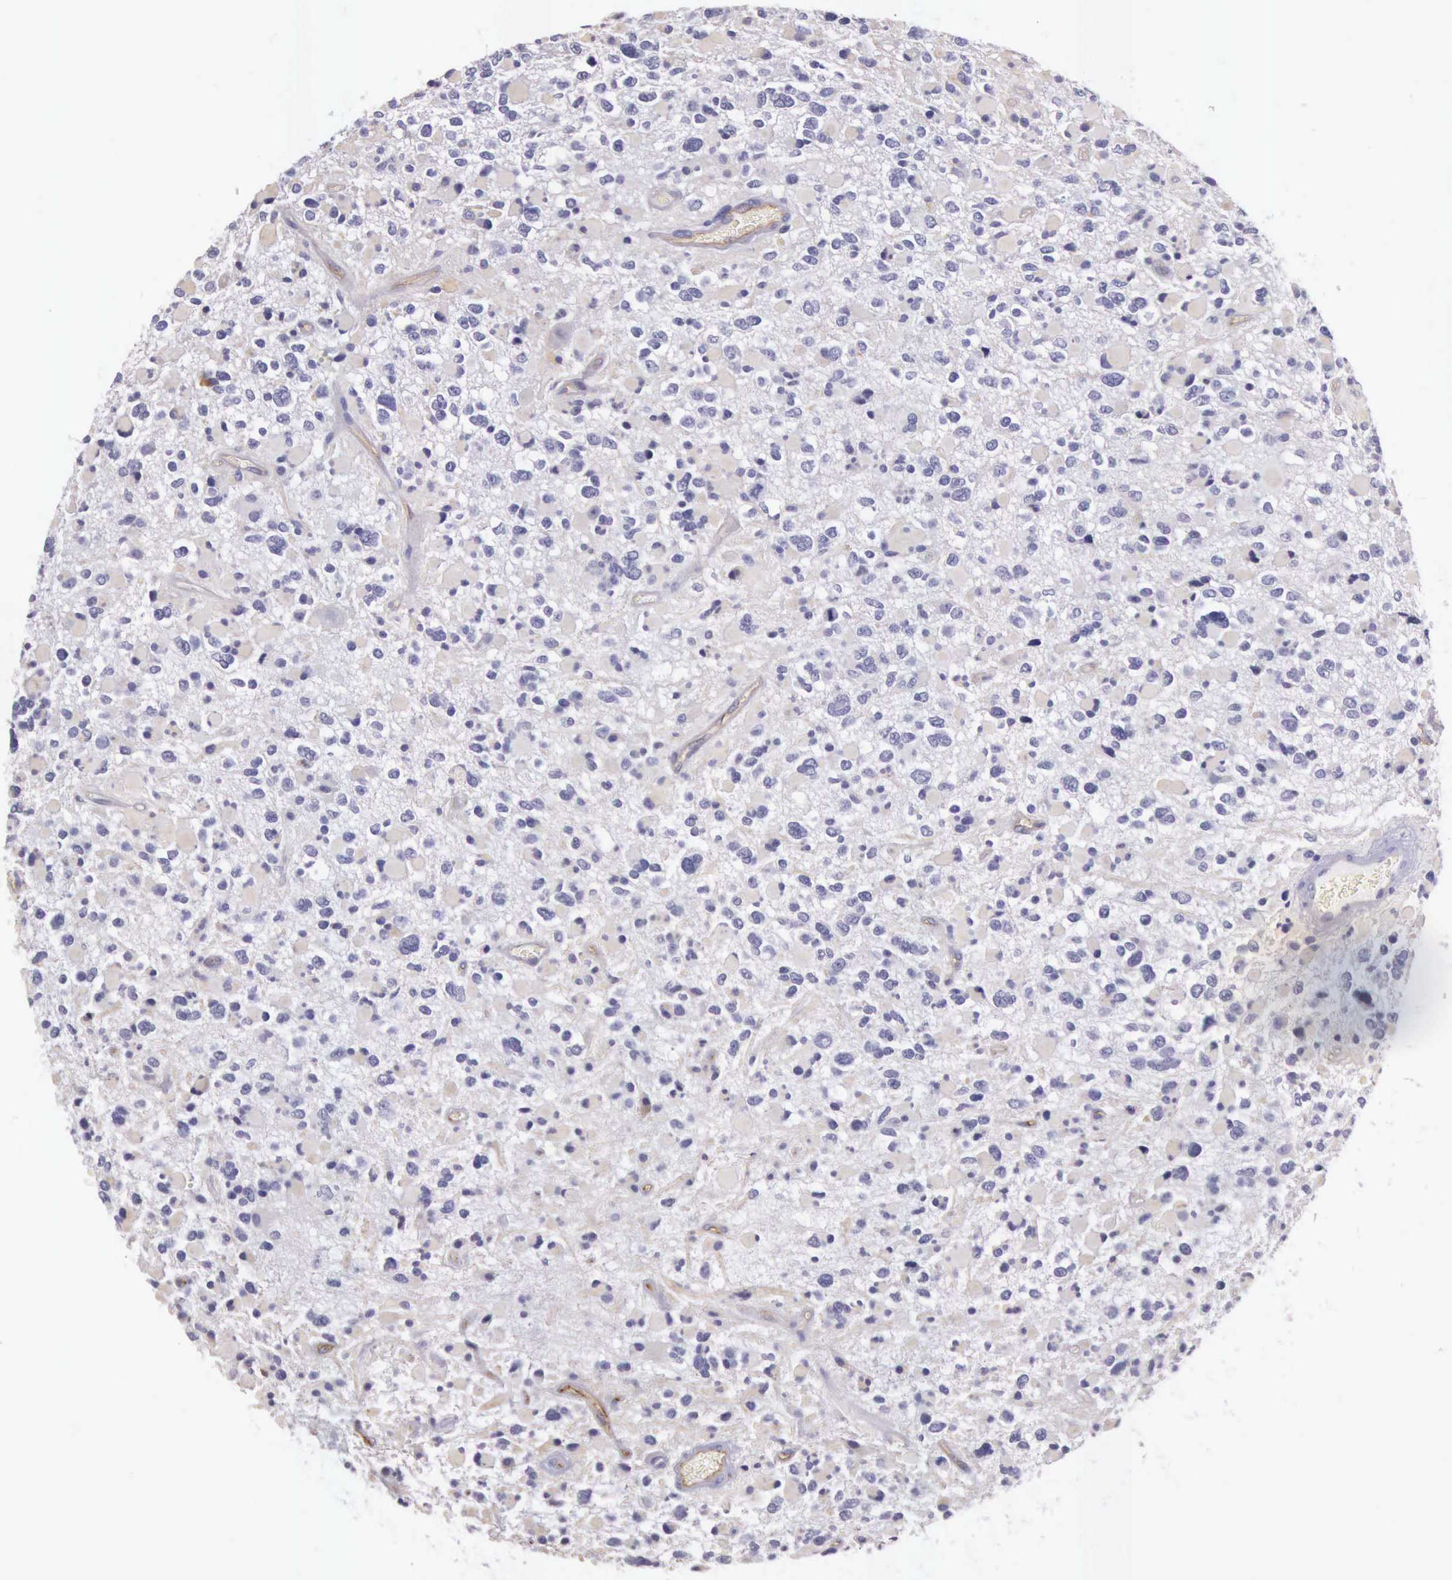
{"staining": {"intensity": "negative", "quantity": "none", "location": "none"}, "tissue": "glioma", "cell_type": "Tumor cells", "image_type": "cancer", "snomed": [{"axis": "morphology", "description": "Glioma, malignant, High grade"}, {"axis": "topography", "description": "Brain"}], "caption": "High power microscopy histopathology image of an IHC micrograph of malignant high-grade glioma, revealing no significant staining in tumor cells. (Stains: DAB immunohistochemistry (IHC) with hematoxylin counter stain, Microscopy: brightfield microscopy at high magnification).", "gene": "TCEANC", "patient": {"sex": "female", "age": 37}}